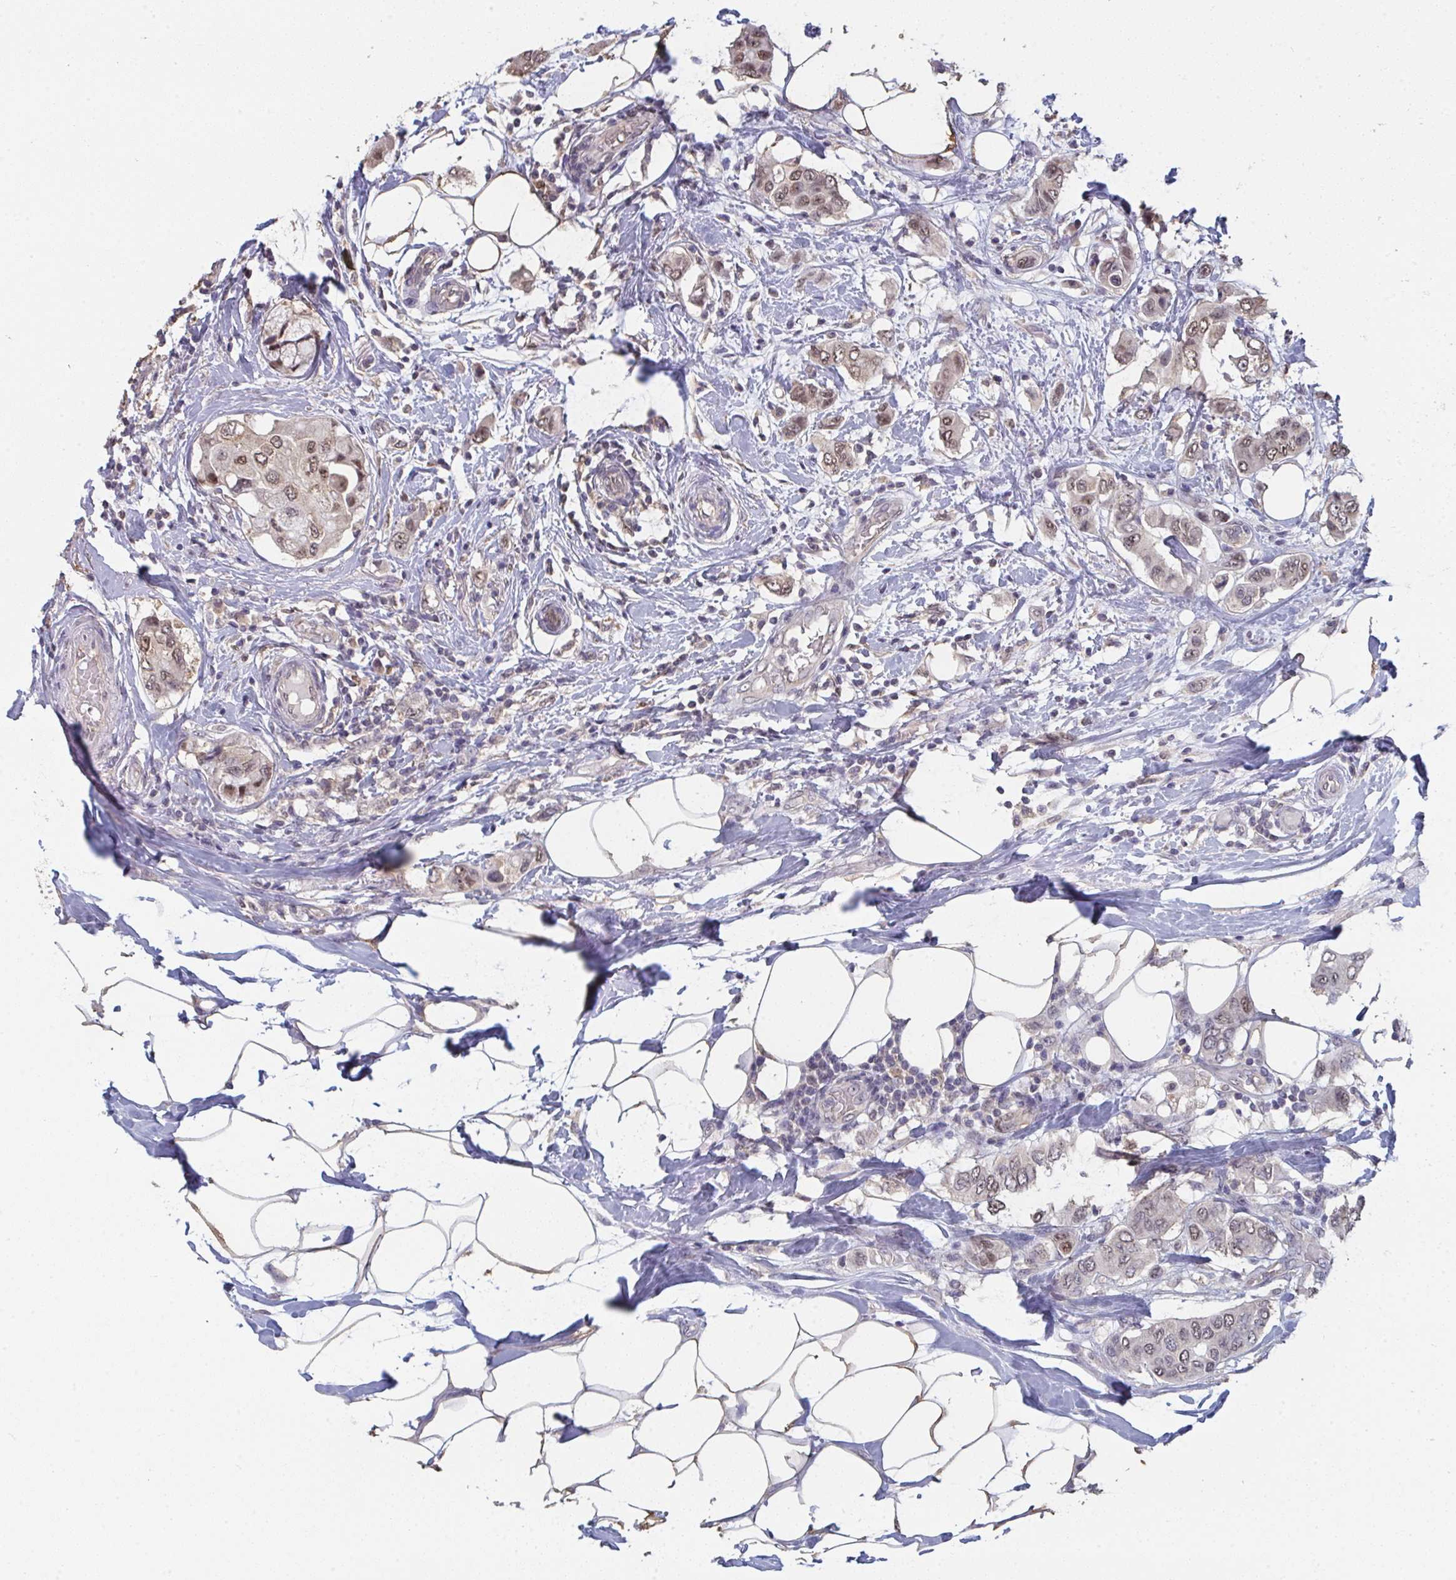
{"staining": {"intensity": "moderate", "quantity": ">75%", "location": "nuclear"}, "tissue": "breast cancer", "cell_type": "Tumor cells", "image_type": "cancer", "snomed": [{"axis": "morphology", "description": "Lobular carcinoma"}, {"axis": "topography", "description": "Breast"}], "caption": "The image displays a brown stain indicating the presence of a protein in the nuclear of tumor cells in breast lobular carcinoma. (IHC, brightfield microscopy, high magnification).", "gene": "LIX1", "patient": {"sex": "female", "age": 51}}